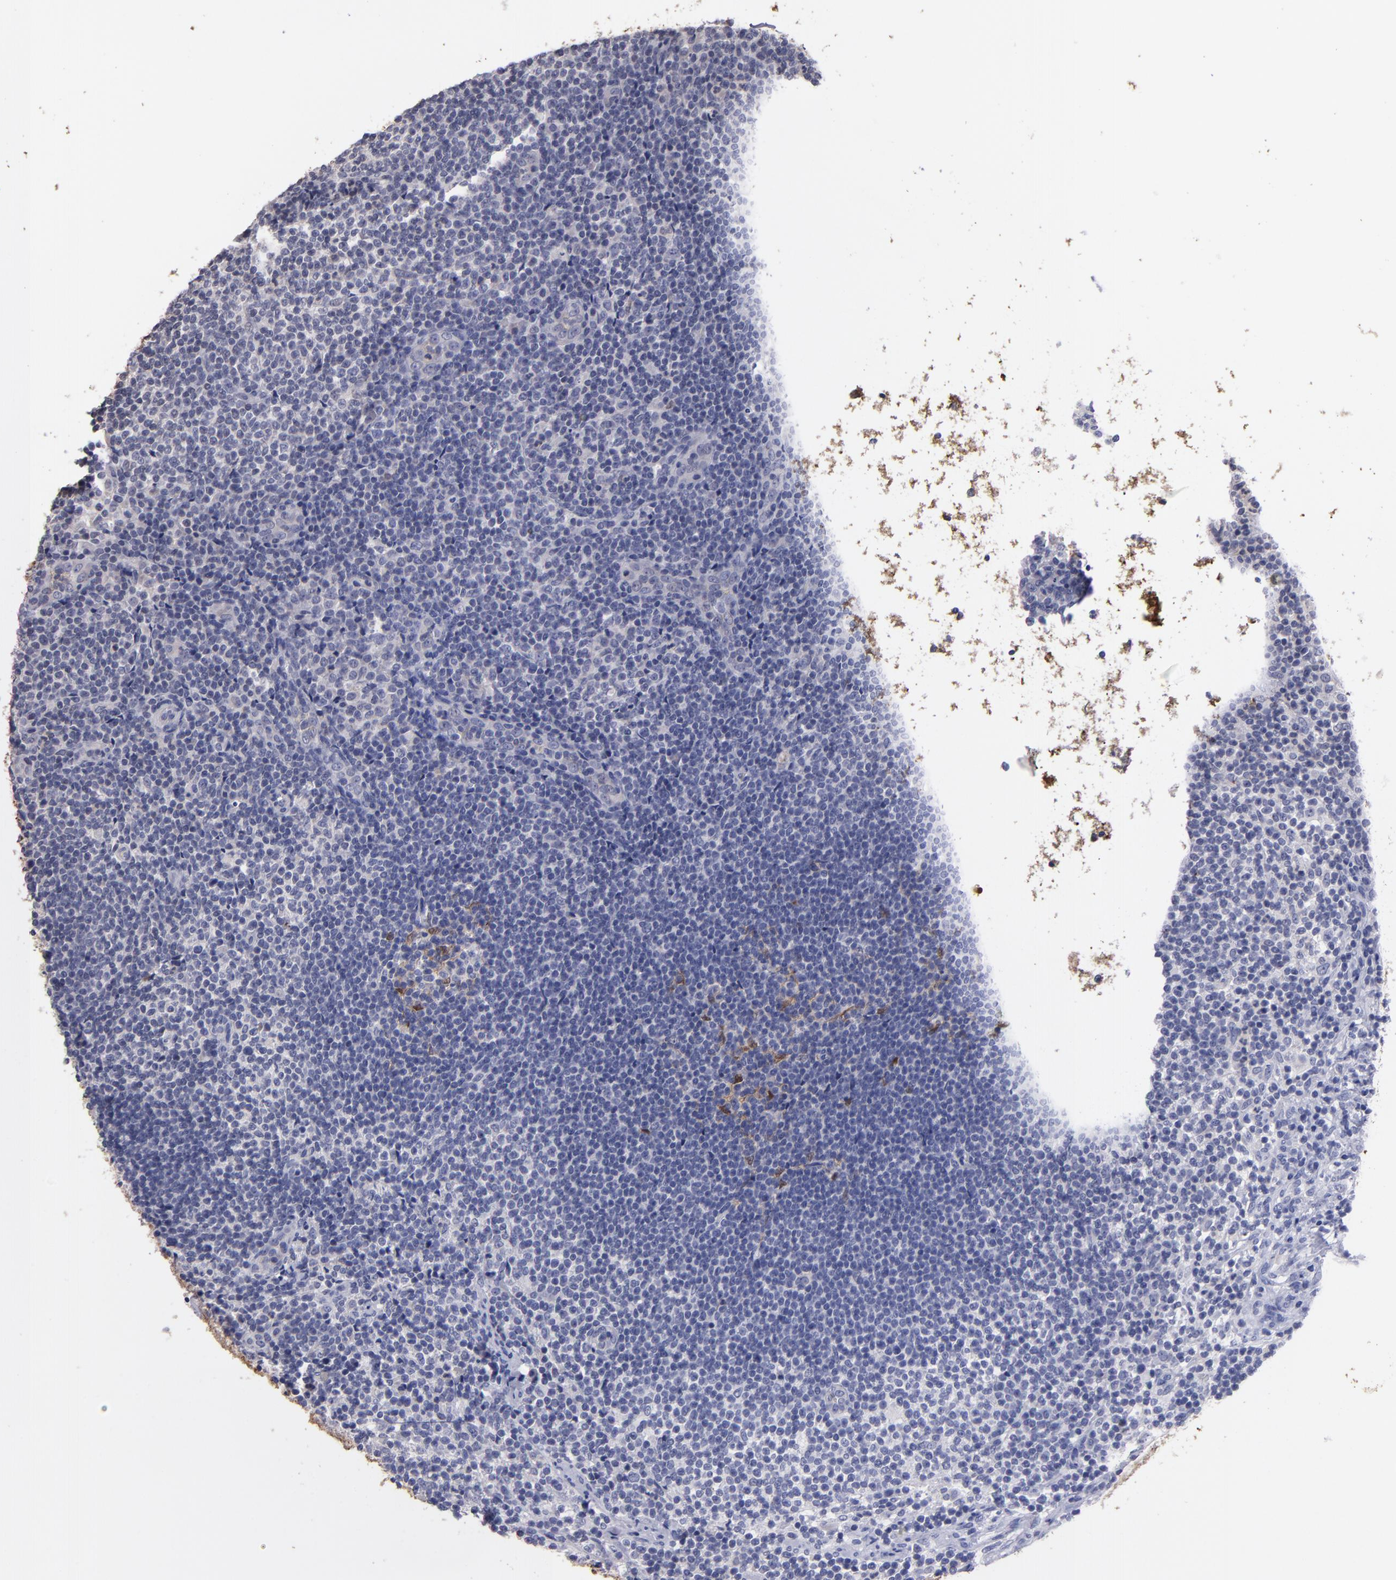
{"staining": {"intensity": "negative", "quantity": "none", "location": "none"}, "tissue": "lymphoma", "cell_type": "Tumor cells", "image_type": "cancer", "snomed": [{"axis": "morphology", "description": "Malignant lymphoma, non-Hodgkin's type, Low grade"}, {"axis": "topography", "description": "Lymph node"}], "caption": "DAB (3,3'-diaminobenzidine) immunohistochemical staining of human lymphoma demonstrates no significant positivity in tumor cells.", "gene": "S100A1", "patient": {"sex": "female", "age": 76}}